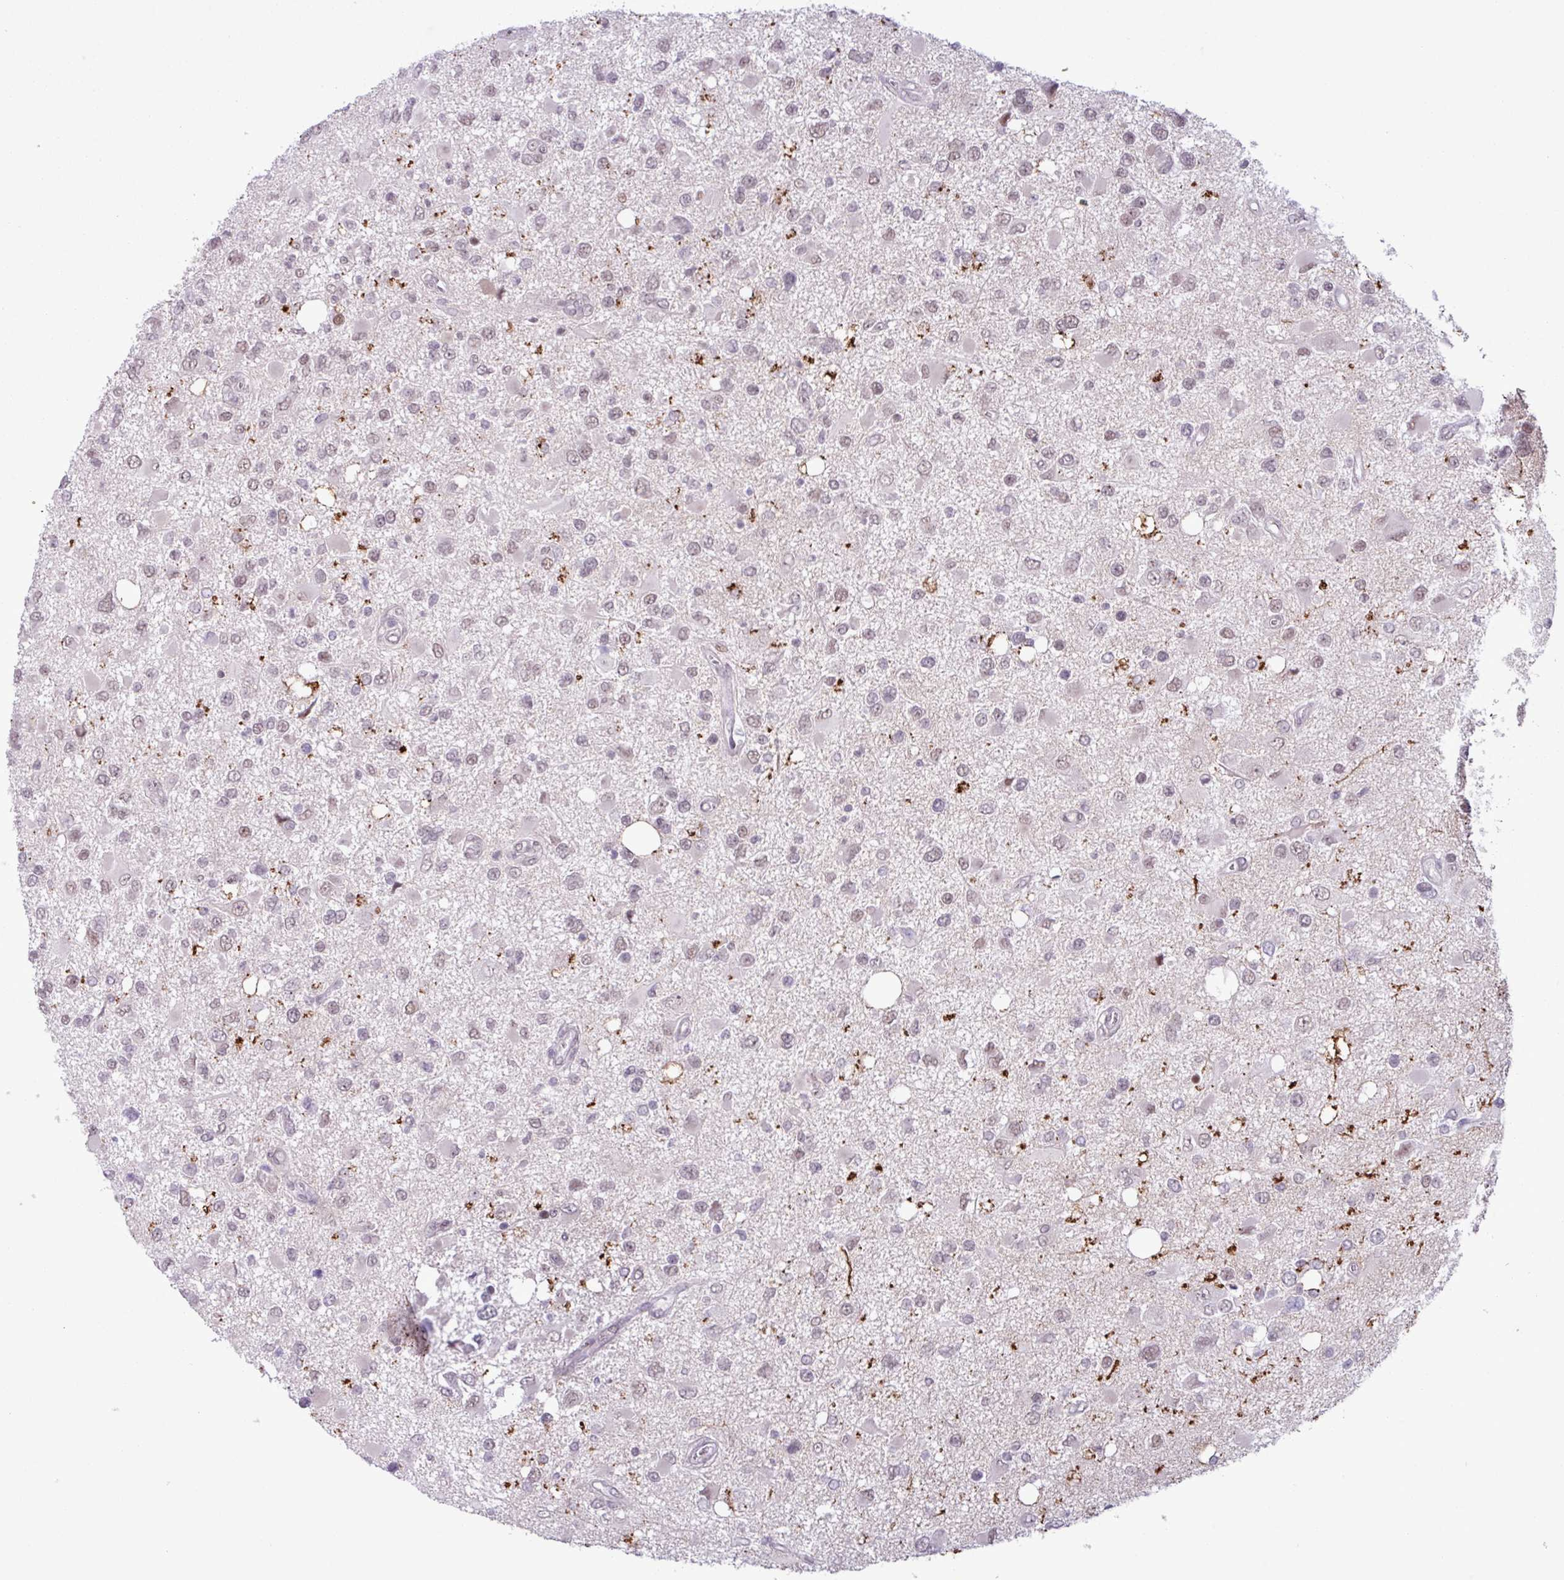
{"staining": {"intensity": "weak", "quantity": "25%-75%", "location": "nuclear"}, "tissue": "glioma", "cell_type": "Tumor cells", "image_type": "cancer", "snomed": [{"axis": "morphology", "description": "Glioma, malignant, High grade"}, {"axis": "topography", "description": "Brain"}], "caption": "IHC histopathology image of neoplastic tissue: human glioma stained using immunohistochemistry (IHC) exhibits low levels of weak protein expression localized specifically in the nuclear of tumor cells, appearing as a nuclear brown color.", "gene": "NOTCH2", "patient": {"sex": "male", "age": 53}}